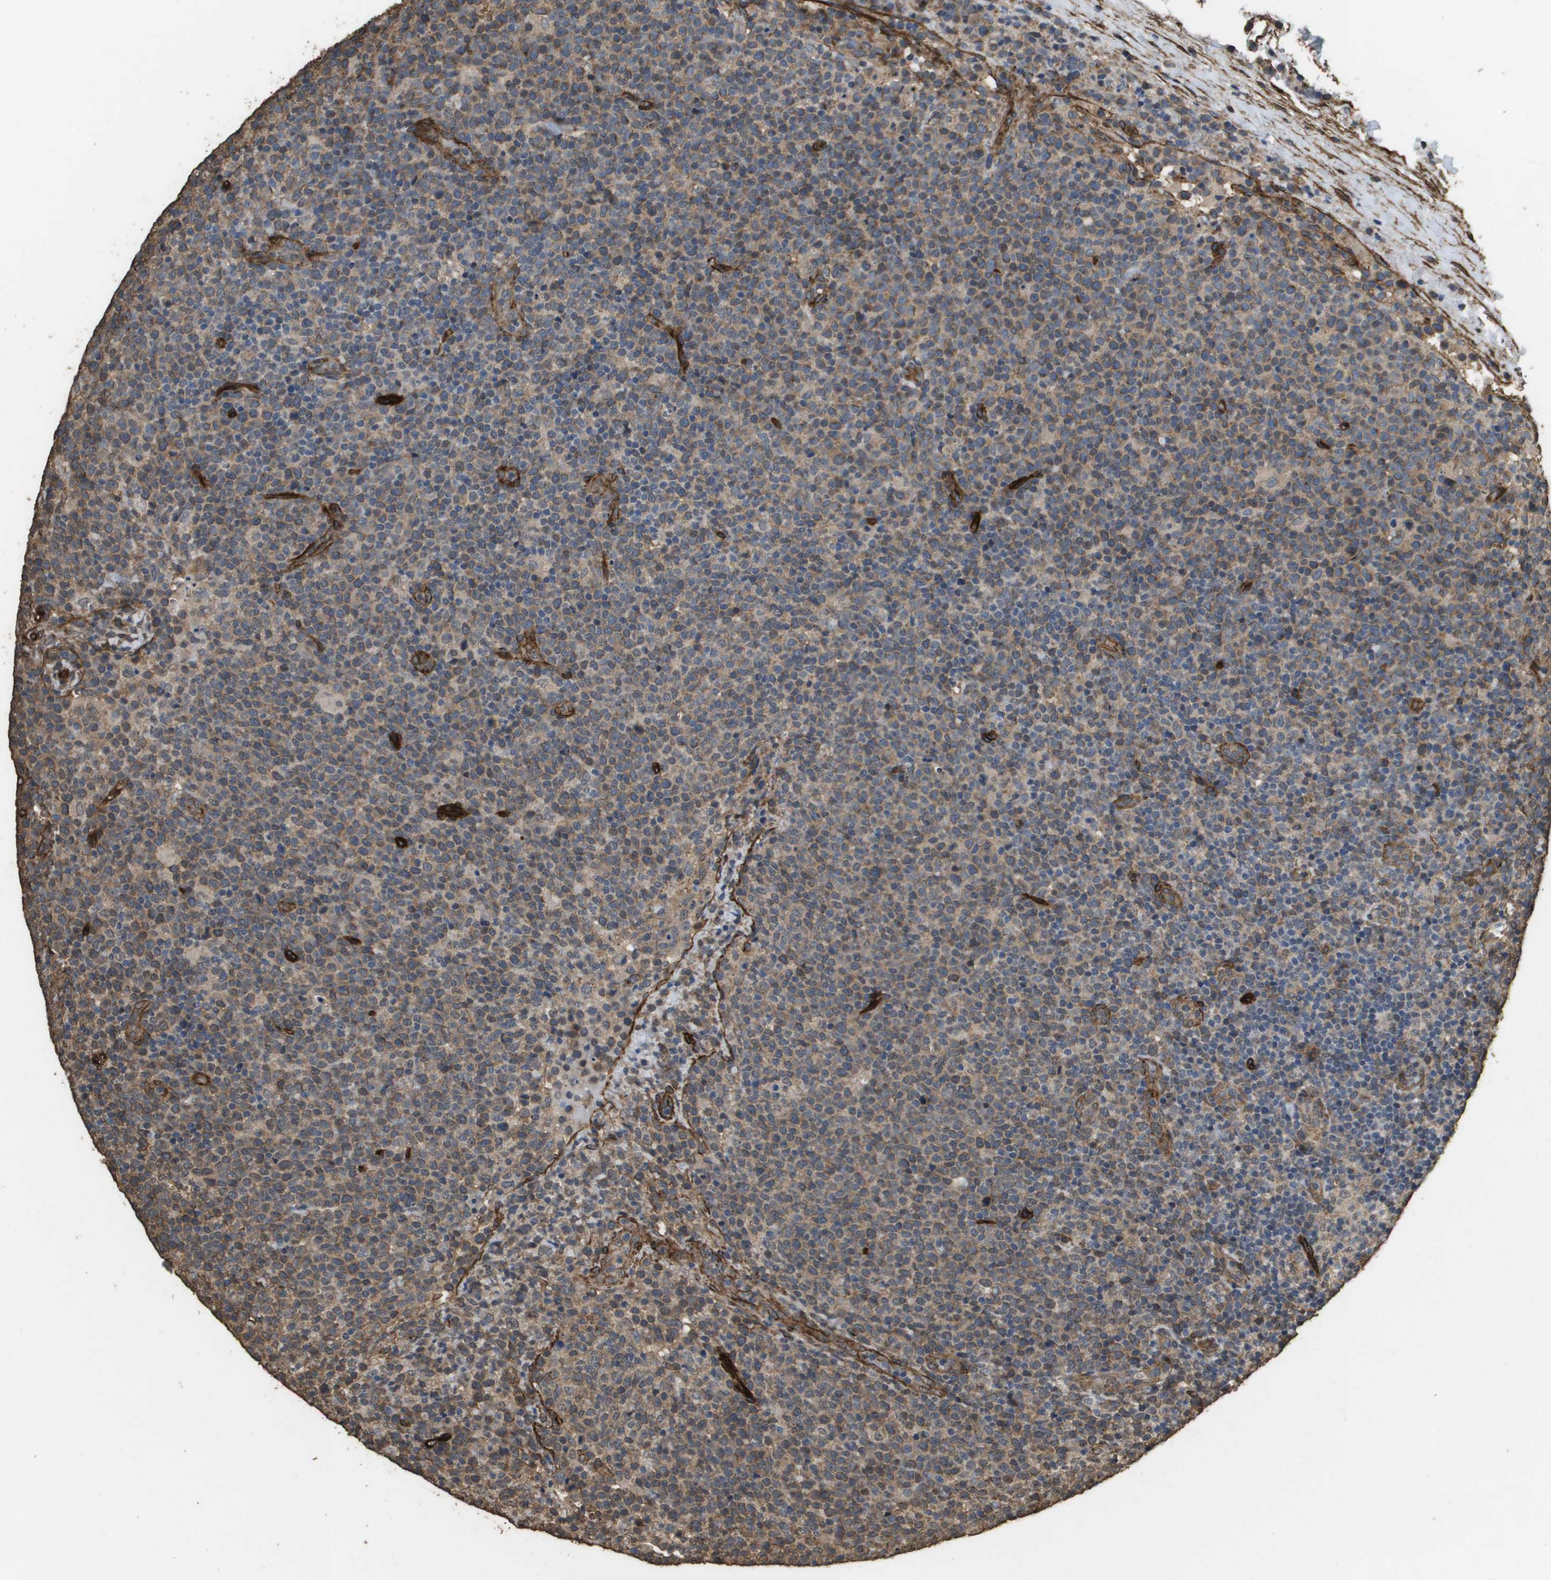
{"staining": {"intensity": "weak", "quantity": ">75%", "location": "cytoplasmic/membranous"}, "tissue": "lymphoma", "cell_type": "Tumor cells", "image_type": "cancer", "snomed": [{"axis": "morphology", "description": "Malignant lymphoma, non-Hodgkin's type, High grade"}, {"axis": "topography", "description": "Lymph node"}], "caption": "Brown immunohistochemical staining in human lymphoma reveals weak cytoplasmic/membranous staining in approximately >75% of tumor cells.", "gene": "AAMP", "patient": {"sex": "male", "age": 61}}